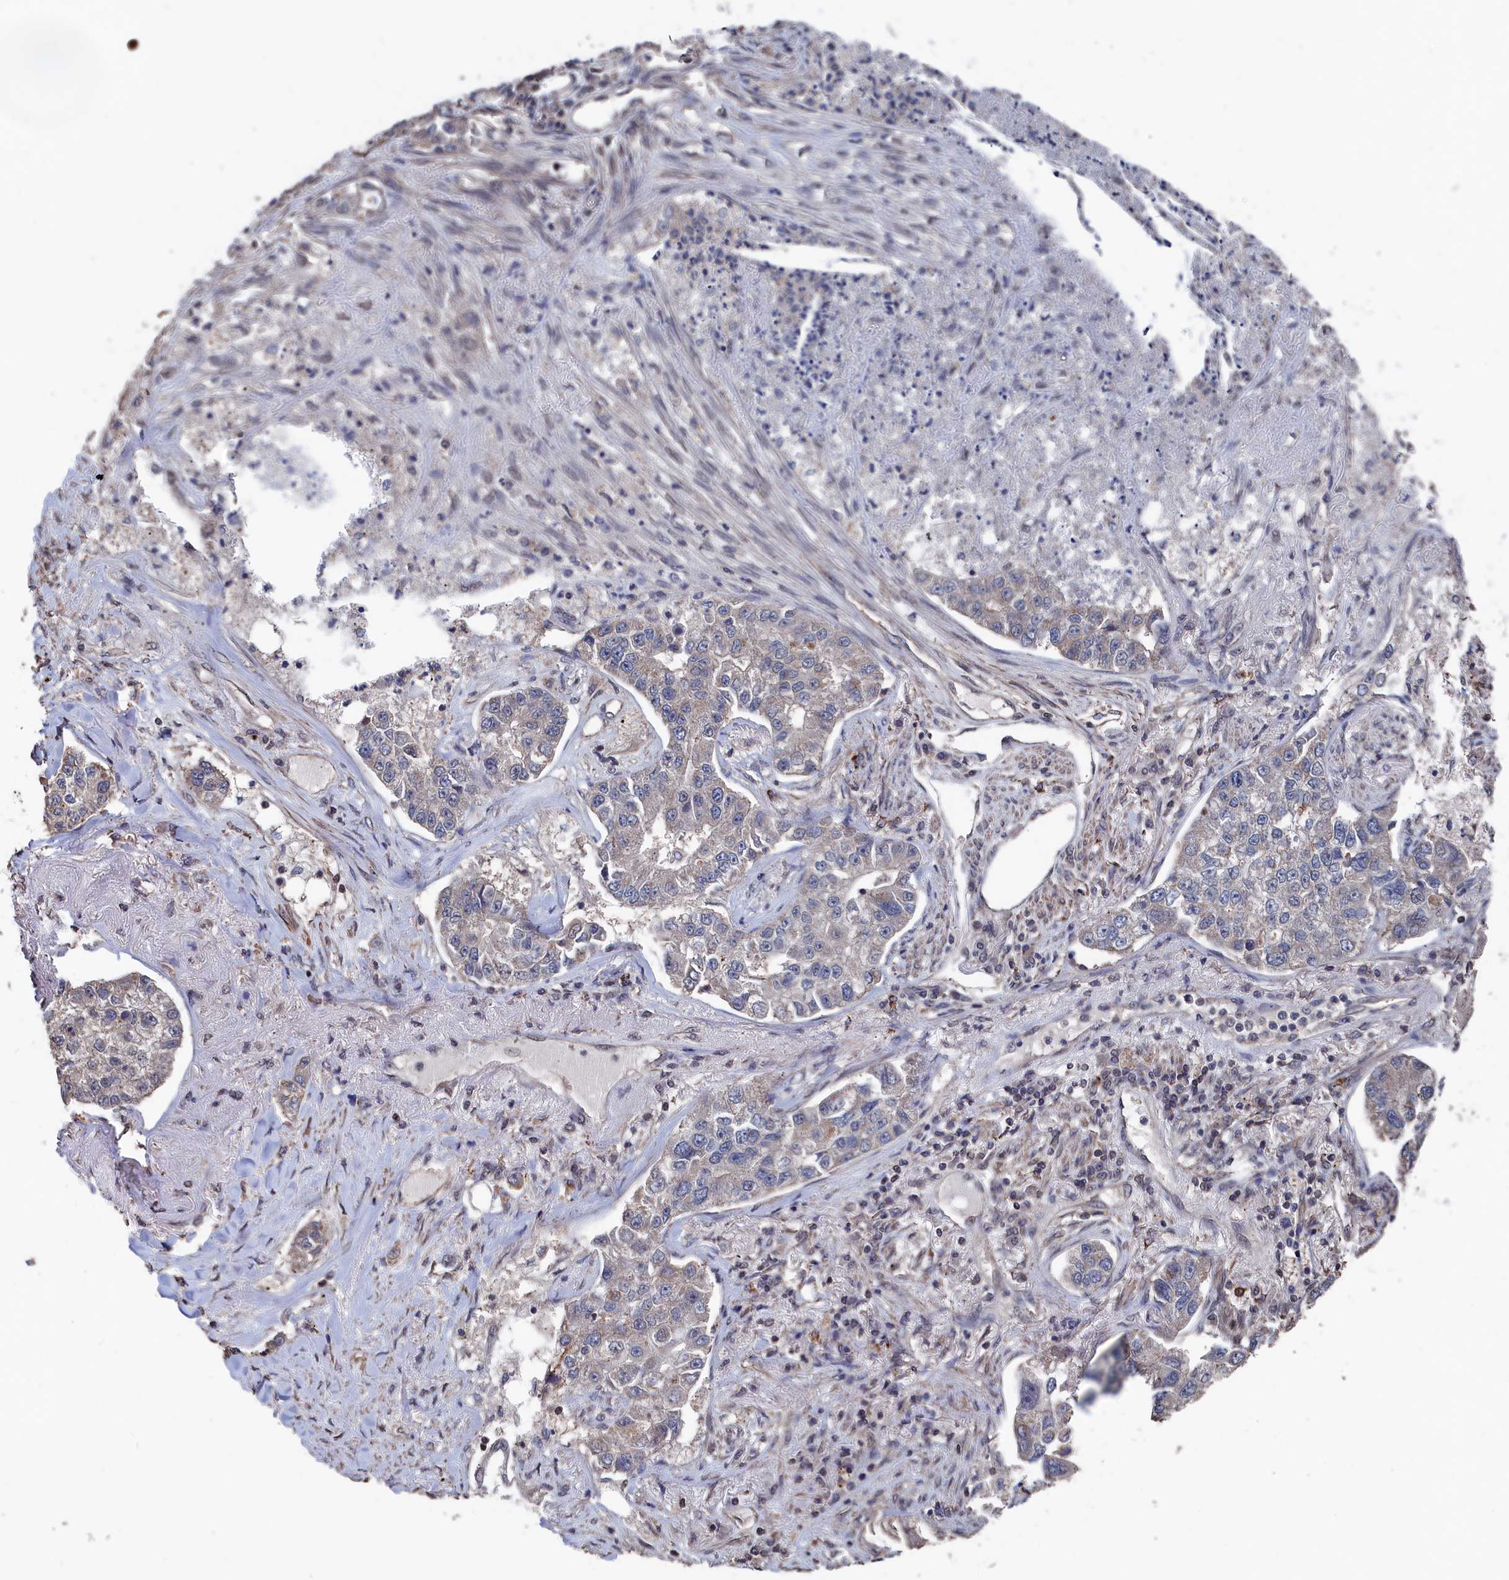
{"staining": {"intensity": "negative", "quantity": "none", "location": "none"}, "tissue": "lung cancer", "cell_type": "Tumor cells", "image_type": "cancer", "snomed": [{"axis": "morphology", "description": "Adenocarcinoma, NOS"}, {"axis": "topography", "description": "Lung"}], "caption": "Immunohistochemistry (IHC) photomicrograph of lung adenocarcinoma stained for a protein (brown), which displays no expression in tumor cells. (DAB immunohistochemistry (IHC) with hematoxylin counter stain).", "gene": "PDE12", "patient": {"sex": "male", "age": 49}}